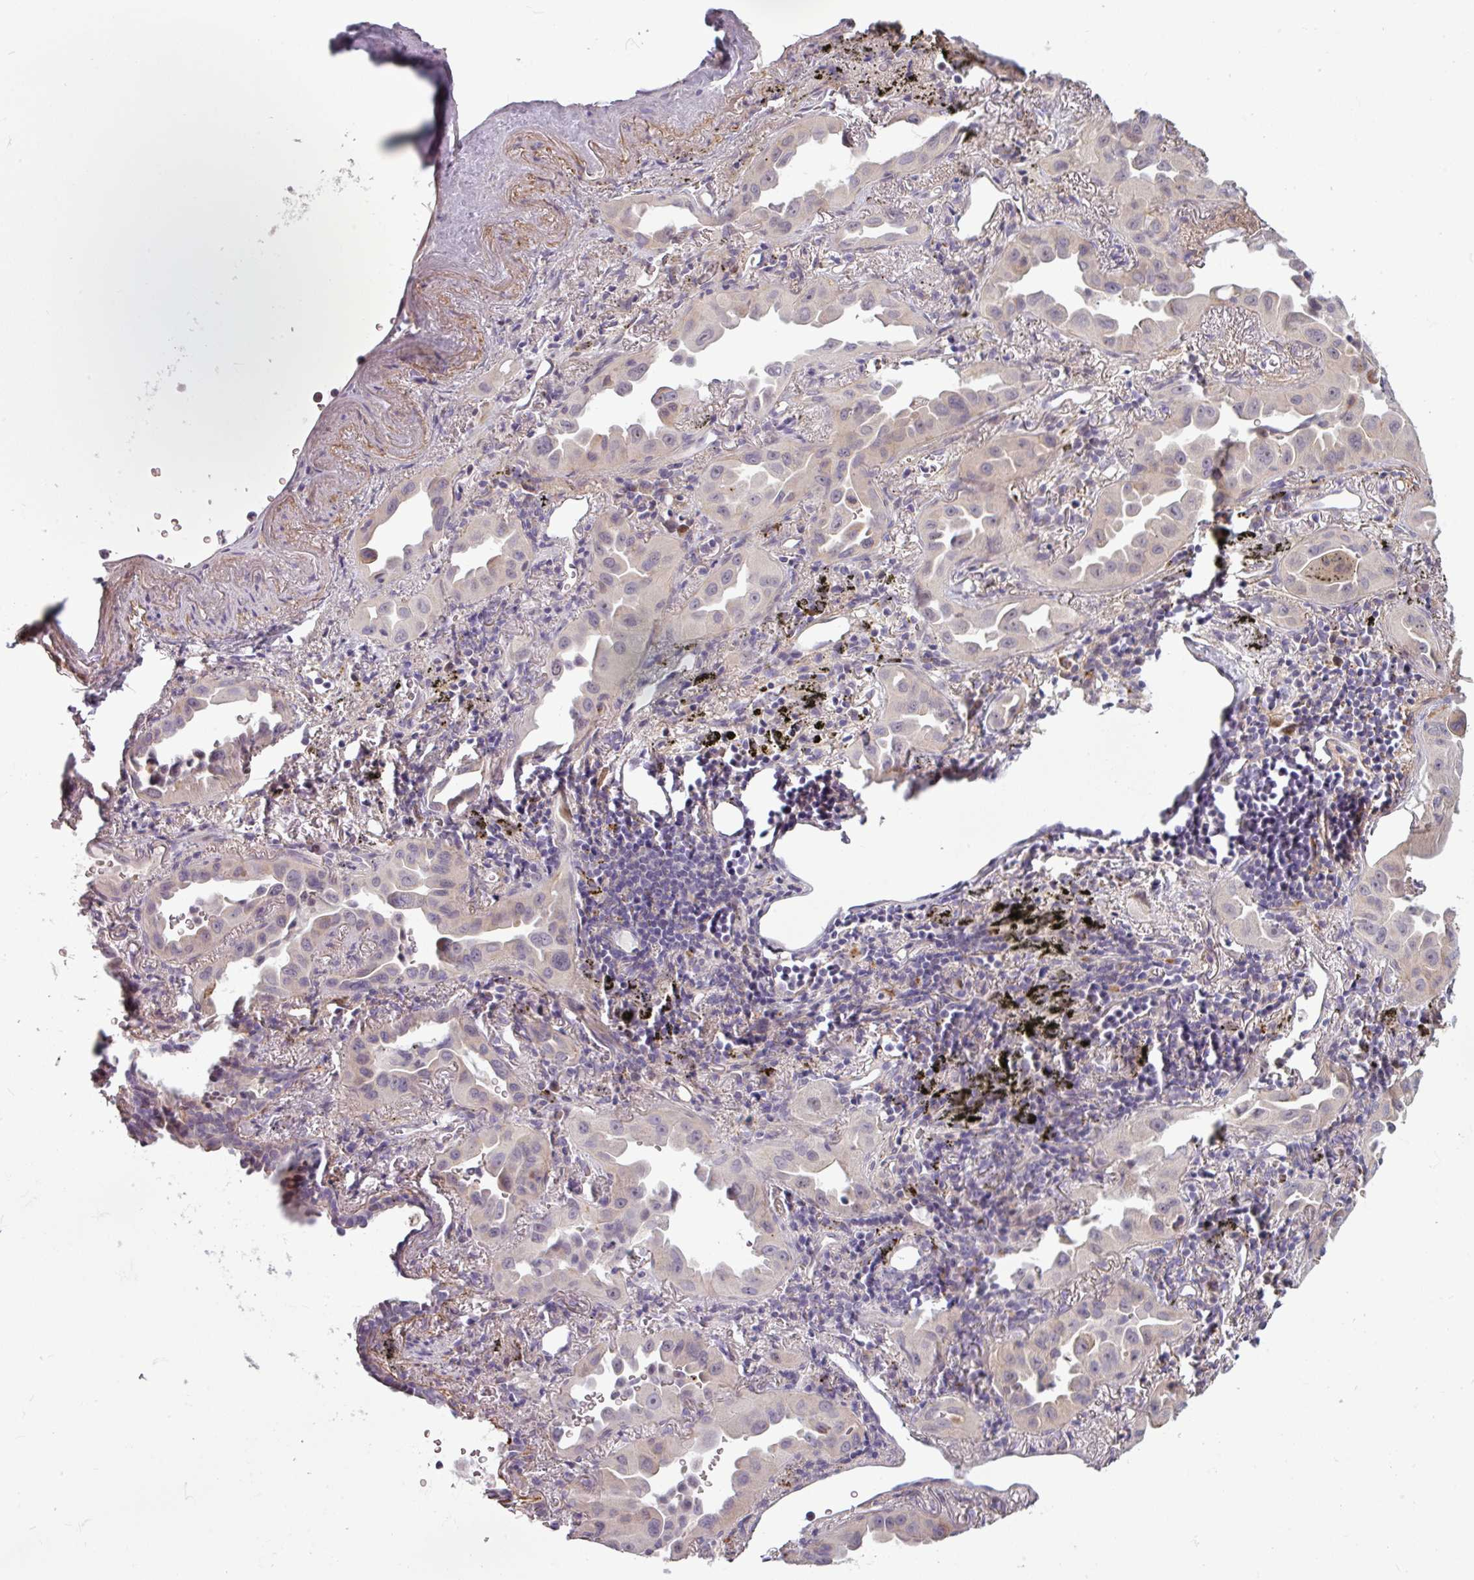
{"staining": {"intensity": "weak", "quantity": "<25%", "location": "cytoplasmic/membranous"}, "tissue": "lung cancer", "cell_type": "Tumor cells", "image_type": "cancer", "snomed": [{"axis": "morphology", "description": "Adenocarcinoma, NOS"}, {"axis": "topography", "description": "Lung"}], "caption": "Tumor cells are negative for brown protein staining in lung adenocarcinoma.", "gene": "C2orf16", "patient": {"sex": "male", "age": 68}}